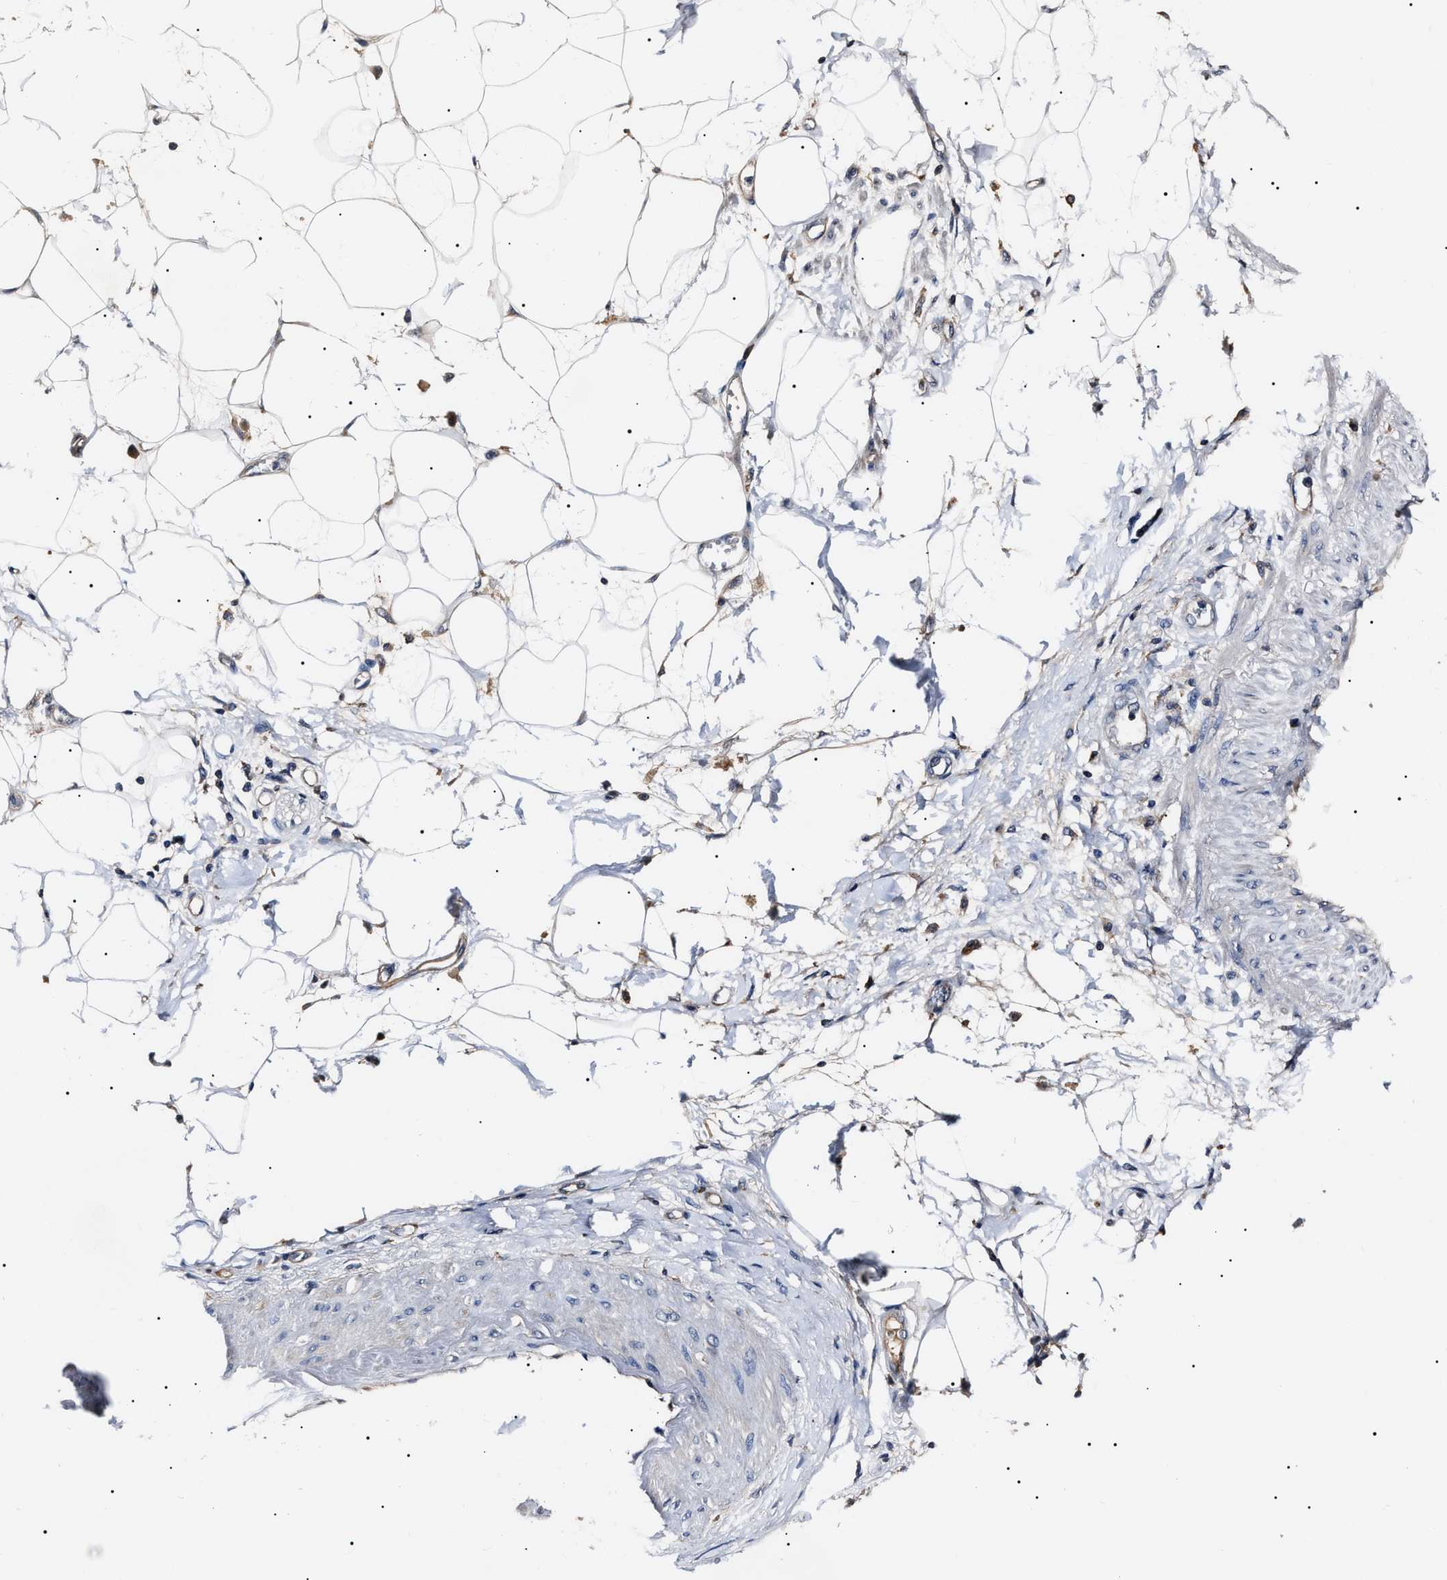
{"staining": {"intensity": "moderate", "quantity": ">75%", "location": "cytoplasmic/membranous"}, "tissue": "adipose tissue", "cell_type": "Adipocytes", "image_type": "normal", "snomed": [{"axis": "morphology", "description": "Normal tissue, NOS"}, {"axis": "morphology", "description": "Adenocarcinoma, NOS"}, {"axis": "topography", "description": "Duodenum"}, {"axis": "topography", "description": "Peripheral nerve tissue"}], "caption": "Adipose tissue stained with a brown dye reveals moderate cytoplasmic/membranous positive positivity in about >75% of adipocytes.", "gene": "IFT81", "patient": {"sex": "female", "age": 60}}